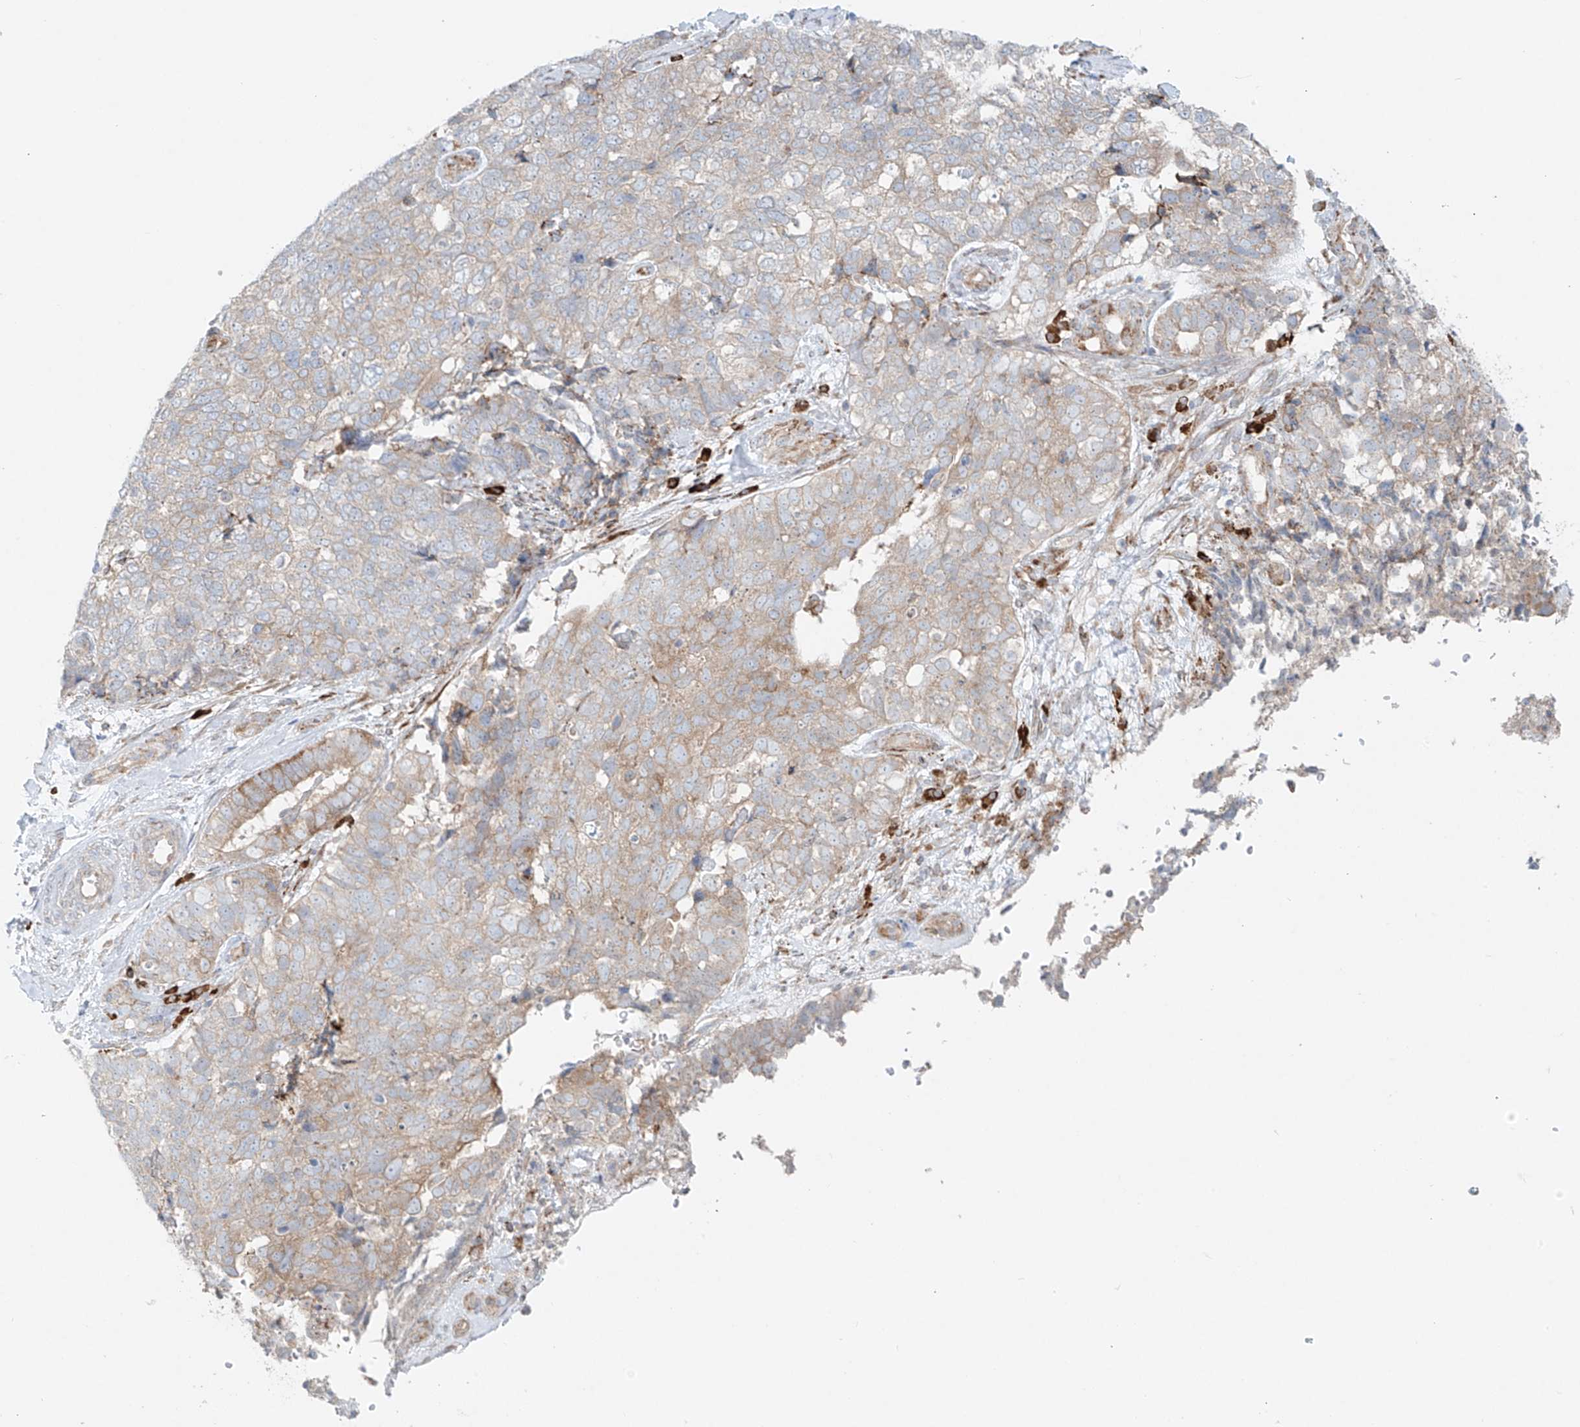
{"staining": {"intensity": "weak", "quantity": "25%-75%", "location": "cytoplasmic/membranous"}, "tissue": "cervical cancer", "cell_type": "Tumor cells", "image_type": "cancer", "snomed": [{"axis": "morphology", "description": "Squamous cell carcinoma, NOS"}, {"axis": "topography", "description": "Cervix"}], "caption": "Immunohistochemistry (IHC) image of squamous cell carcinoma (cervical) stained for a protein (brown), which shows low levels of weak cytoplasmic/membranous positivity in approximately 25%-75% of tumor cells.", "gene": "EIPR1", "patient": {"sex": "female", "age": 63}}